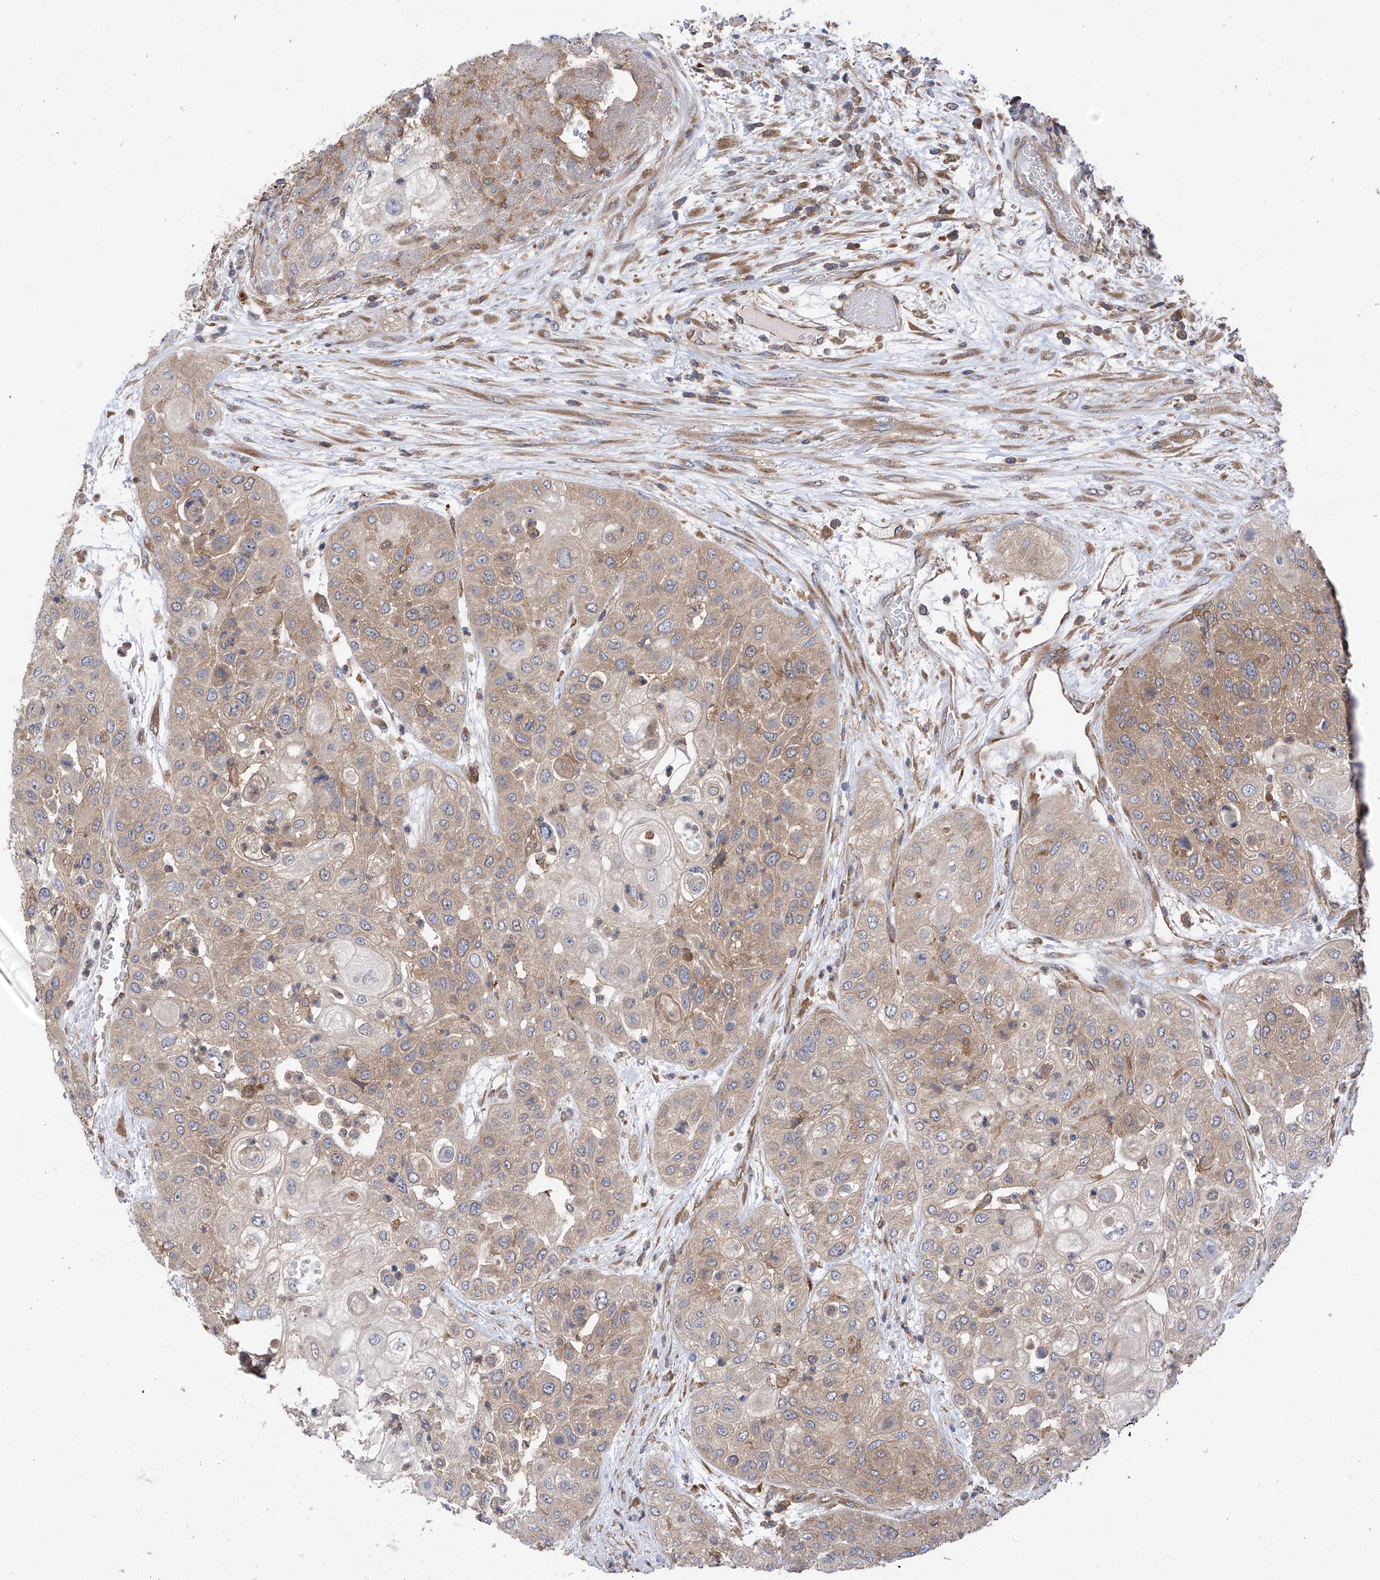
{"staining": {"intensity": "weak", "quantity": ">75%", "location": "cytoplasmic/membranous"}, "tissue": "urothelial cancer", "cell_type": "Tumor cells", "image_type": "cancer", "snomed": [{"axis": "morphology", "description": "Urothelial carcinoma, High grade"}, {"axis": "topography", "description": "Urinary bladder"}], "caption": "Protein staining shows weak cytoplasmic/membranous staining in about >75% of tumor cells in urothelial carcinoma (high-grade).", "gene": "CHPF", "patient": {"sex": "female", "age": 79}}